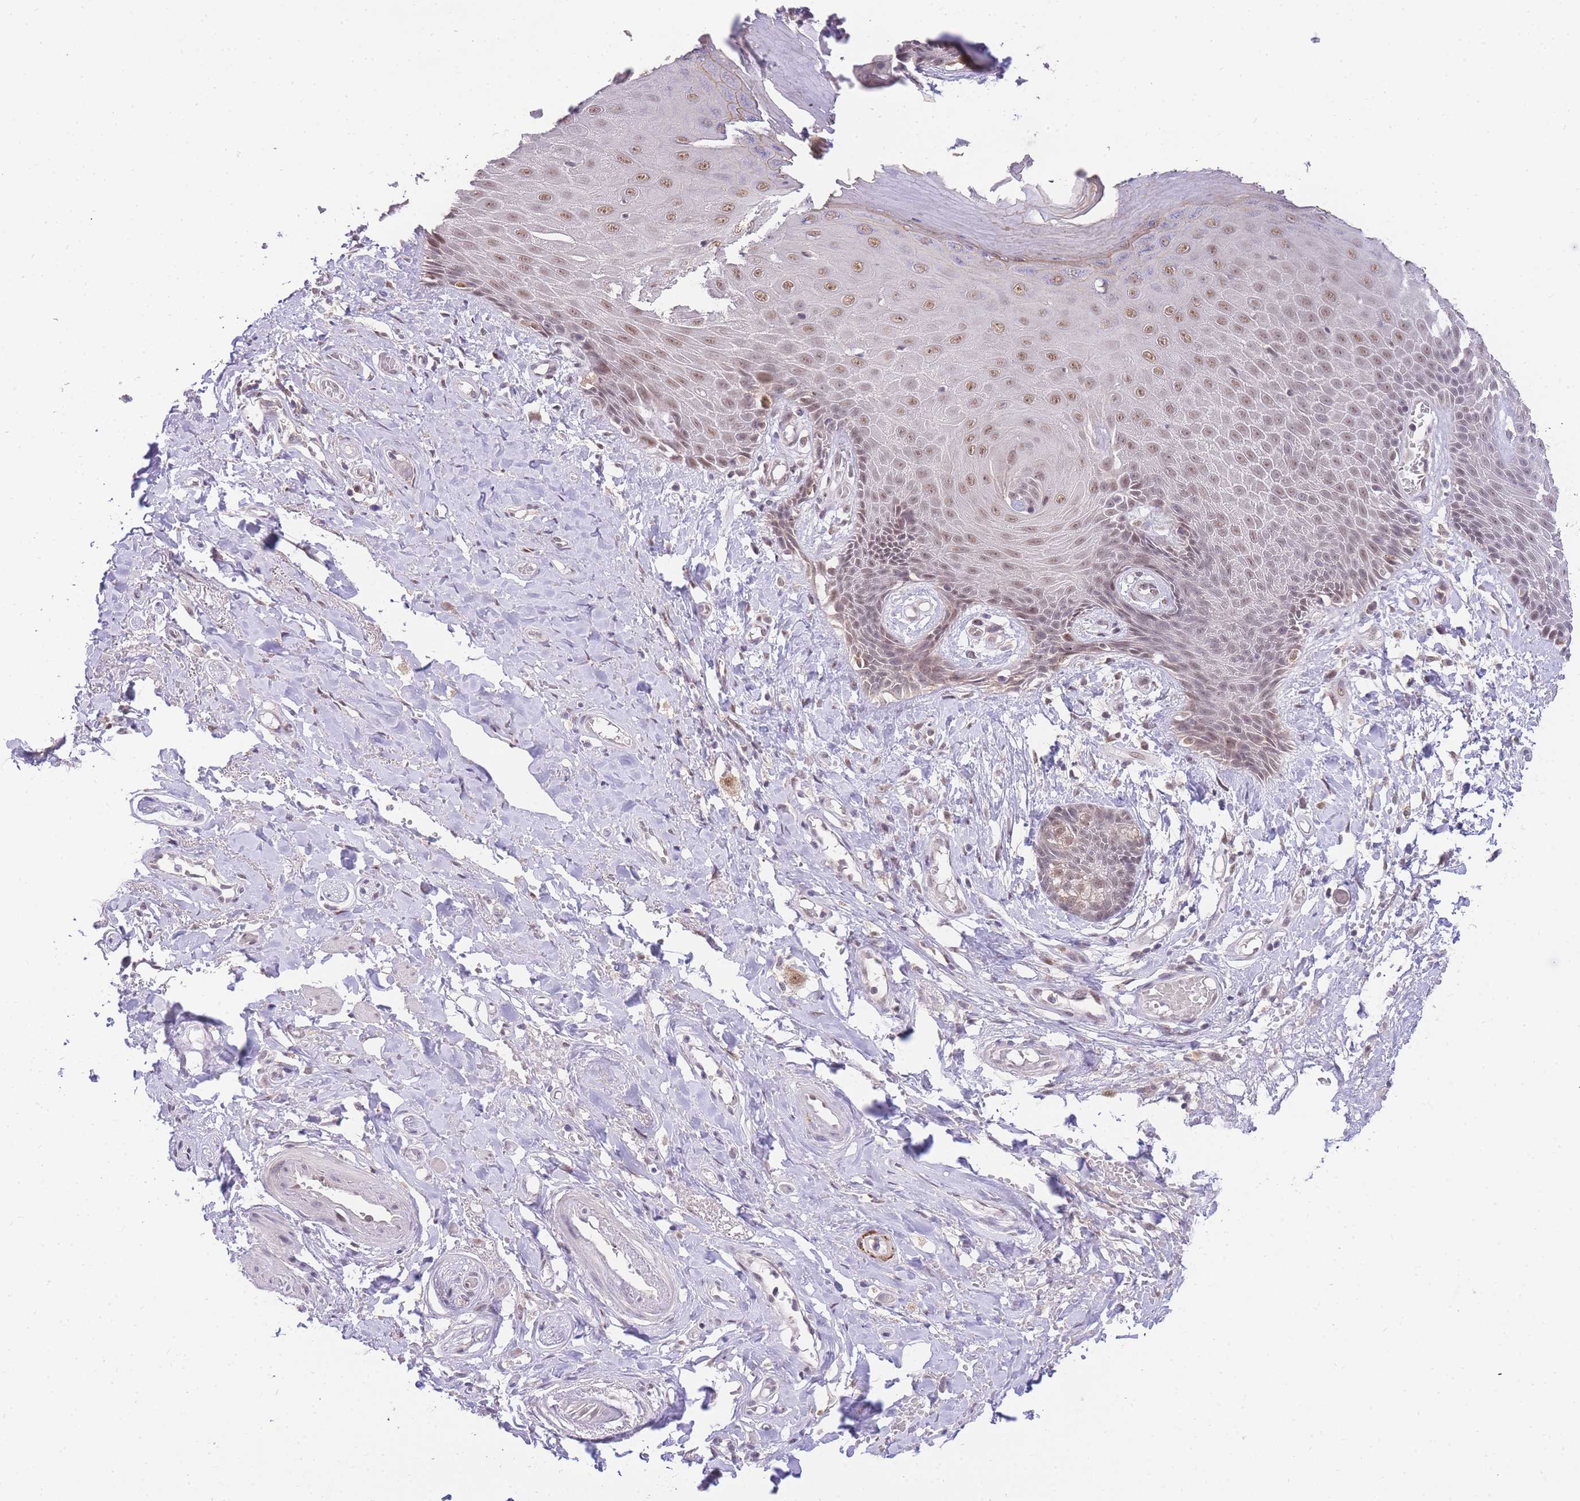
{"staining": {"intensity": "weak", "quantity": ">75%", "location": "nuclear"}, "tissue": "skin", "cell_type": "Epidermal cells", "image_type": "normal", "snomed": [{"axis": "morphology", "description": "Normal tissue, NOS"}, {"axis": "topography", "description": "Anal"}], "caption": "The immunohistochemical stain shows weak nuclear expression in epidermal cells of benign skin. (DAB (3,3'-diaminobenzidine) IHC, brown staining for protein, blue staining for nuclei).", "gene": "PUS10", "patient": {"sex": "male", "age": 78}}